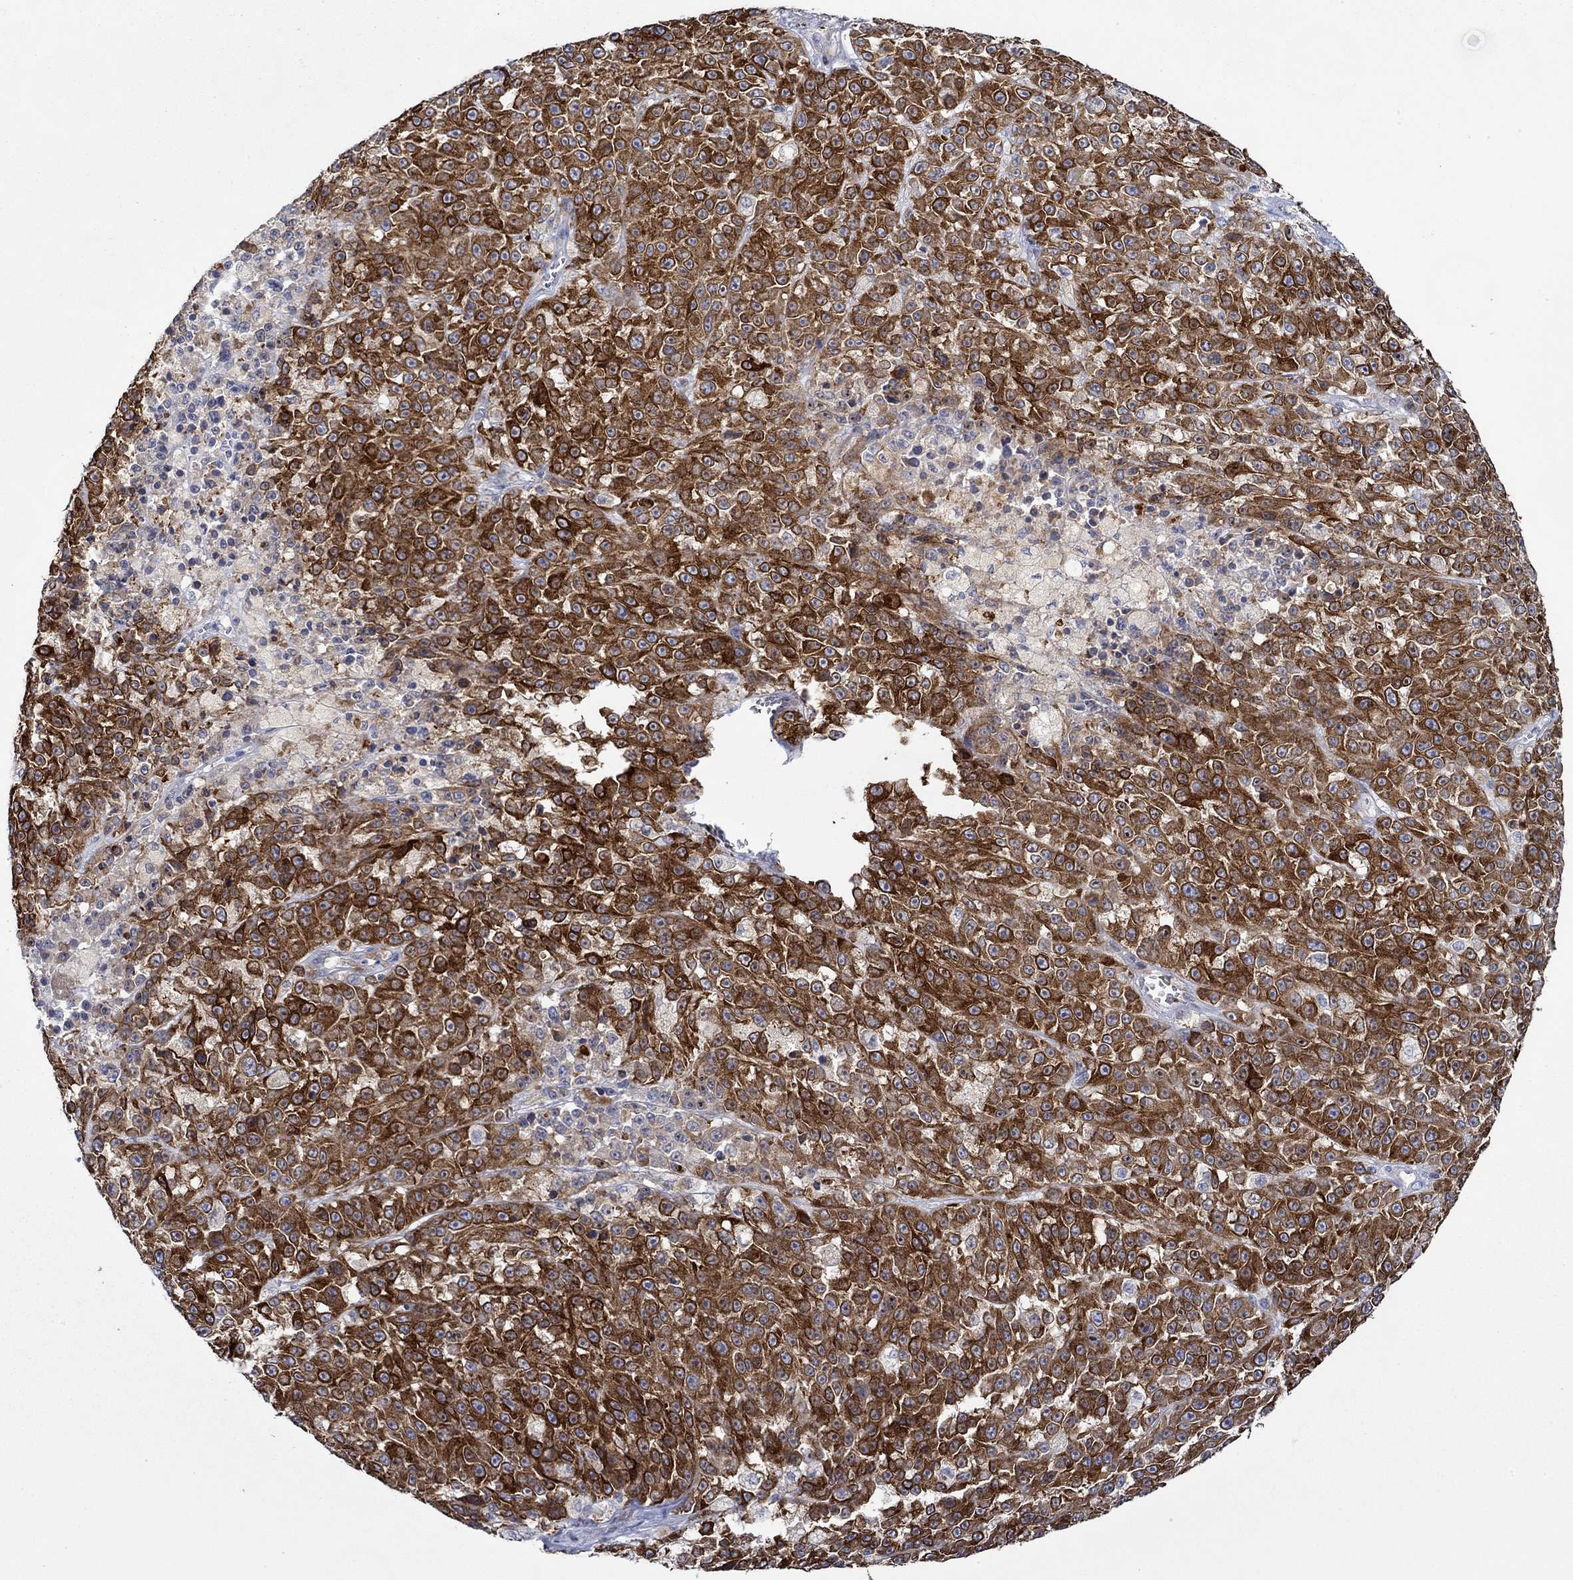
{"staining": {"intensity": "strong", "quantity": ">75%", "location": "cytoplasmic/membranous"}, "tissue": "melanoma", "cell_type": "Tumor cells", "image_type": "cancer", "snomed": [{"axis": "morphology", "description": "Malignant melanoma, NOS"}, {"axis": "topography", "description": "Skin"}], "caption": "High-power microscopy captured an IHC photomicrograph of melanoma, revealing strong cytoplasmic/membranous expression in about >75% of tumor cells.", "gene": "SLC27A3", "patient": {"sex": "female", "age": 58}}